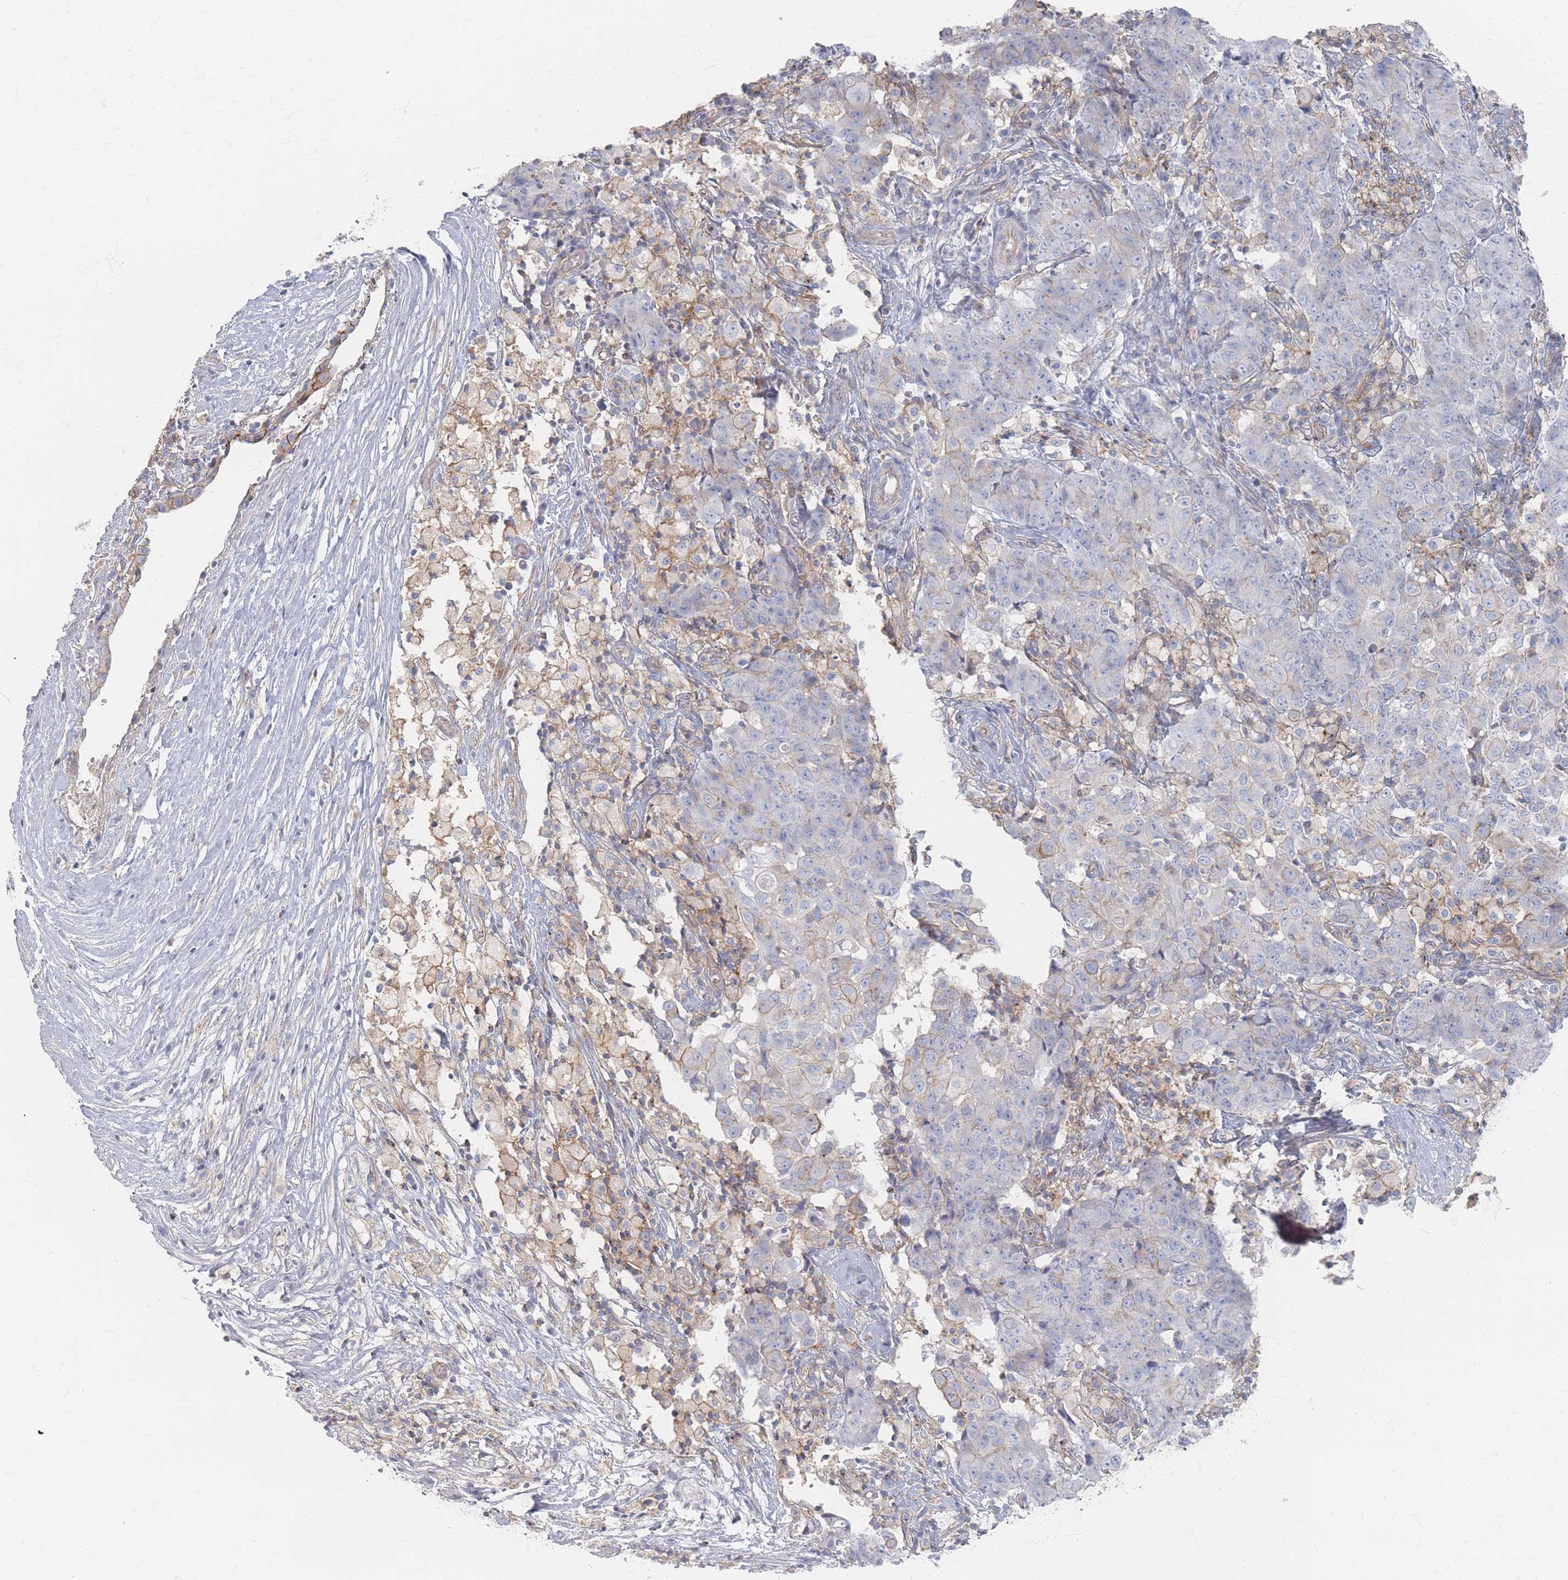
{"staining": {"intensity": "negative", "quantity": "none", "location": "none"}, "tissue": "ovarian cancer", "cell_type": "Tumor cells", "image_type": "cancer", "snomed": [{"axis": "morphology", "description": "Carcinoma, endometroid"}, {"axis": "topography", "description": "Ovary"}], "caption": "Endometroid carcinoma (ovarian) was stained to show a protein in brown. There is no significant staining in tumor cells. Nuclei are stained in blue.", "gene": "GNB1", "patient": {"sex": "female", "age": 42}}